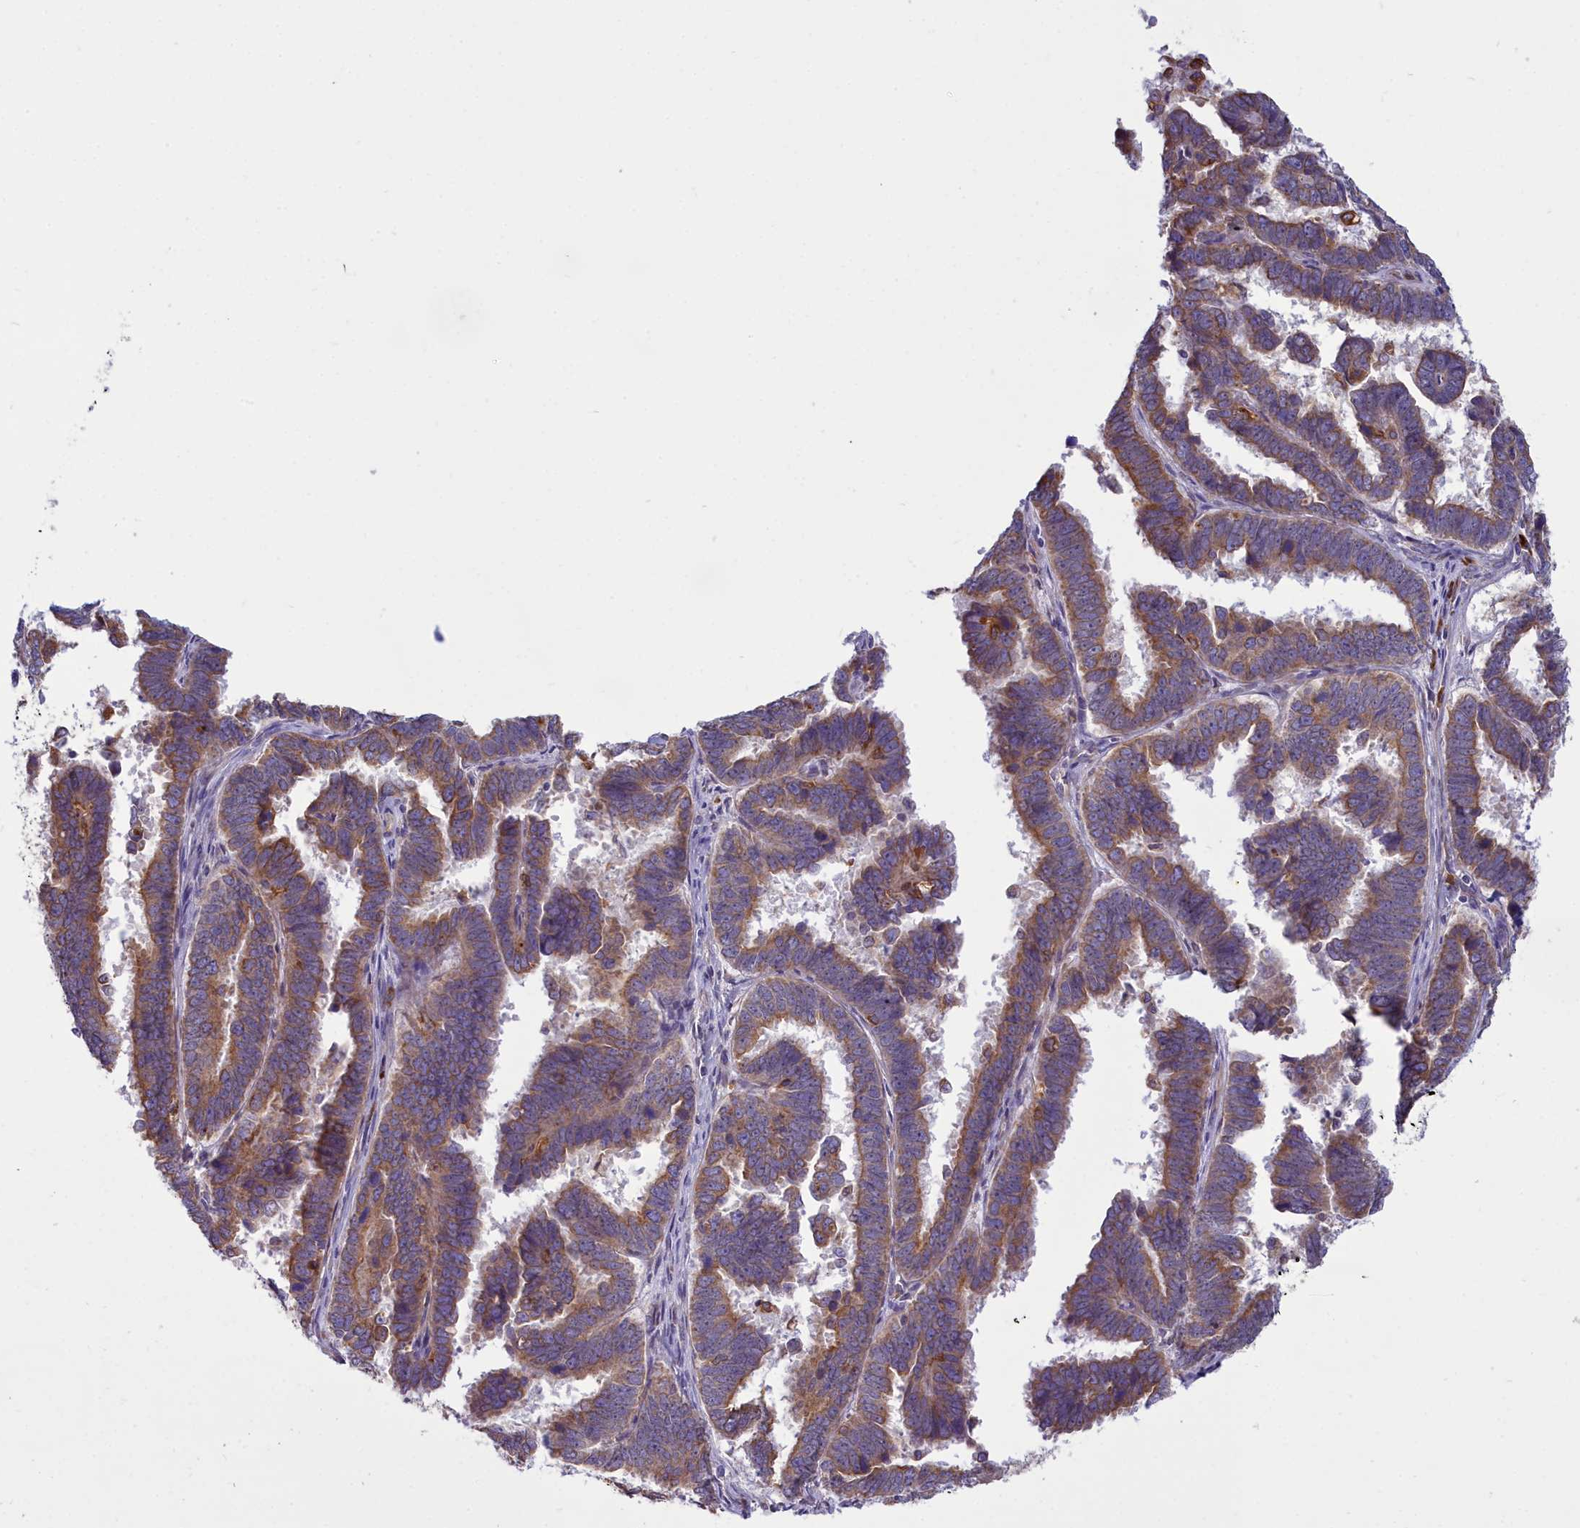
{"staining": {"intensity": "moderate", "quantity": ">75%", "location": "cytoplasmic/membranous"}, "tissue": "endometrial cancer", "cell_type": "Tumor cells", "image_type": "cancer", "snomed": [{"axis": "morphology", "description": "Adenocarcinoma, NOS"}, {"axis": "topography", "description": "Endometrium"}], "caption": "Tumor cells display medium levels of moderate cytoplasmic/membranous expression in approximately >75% of cells in endometrial cancer (adenocarcinoma).", "gene": "HM13", "patient": {"sex": "female", "age": 75}}